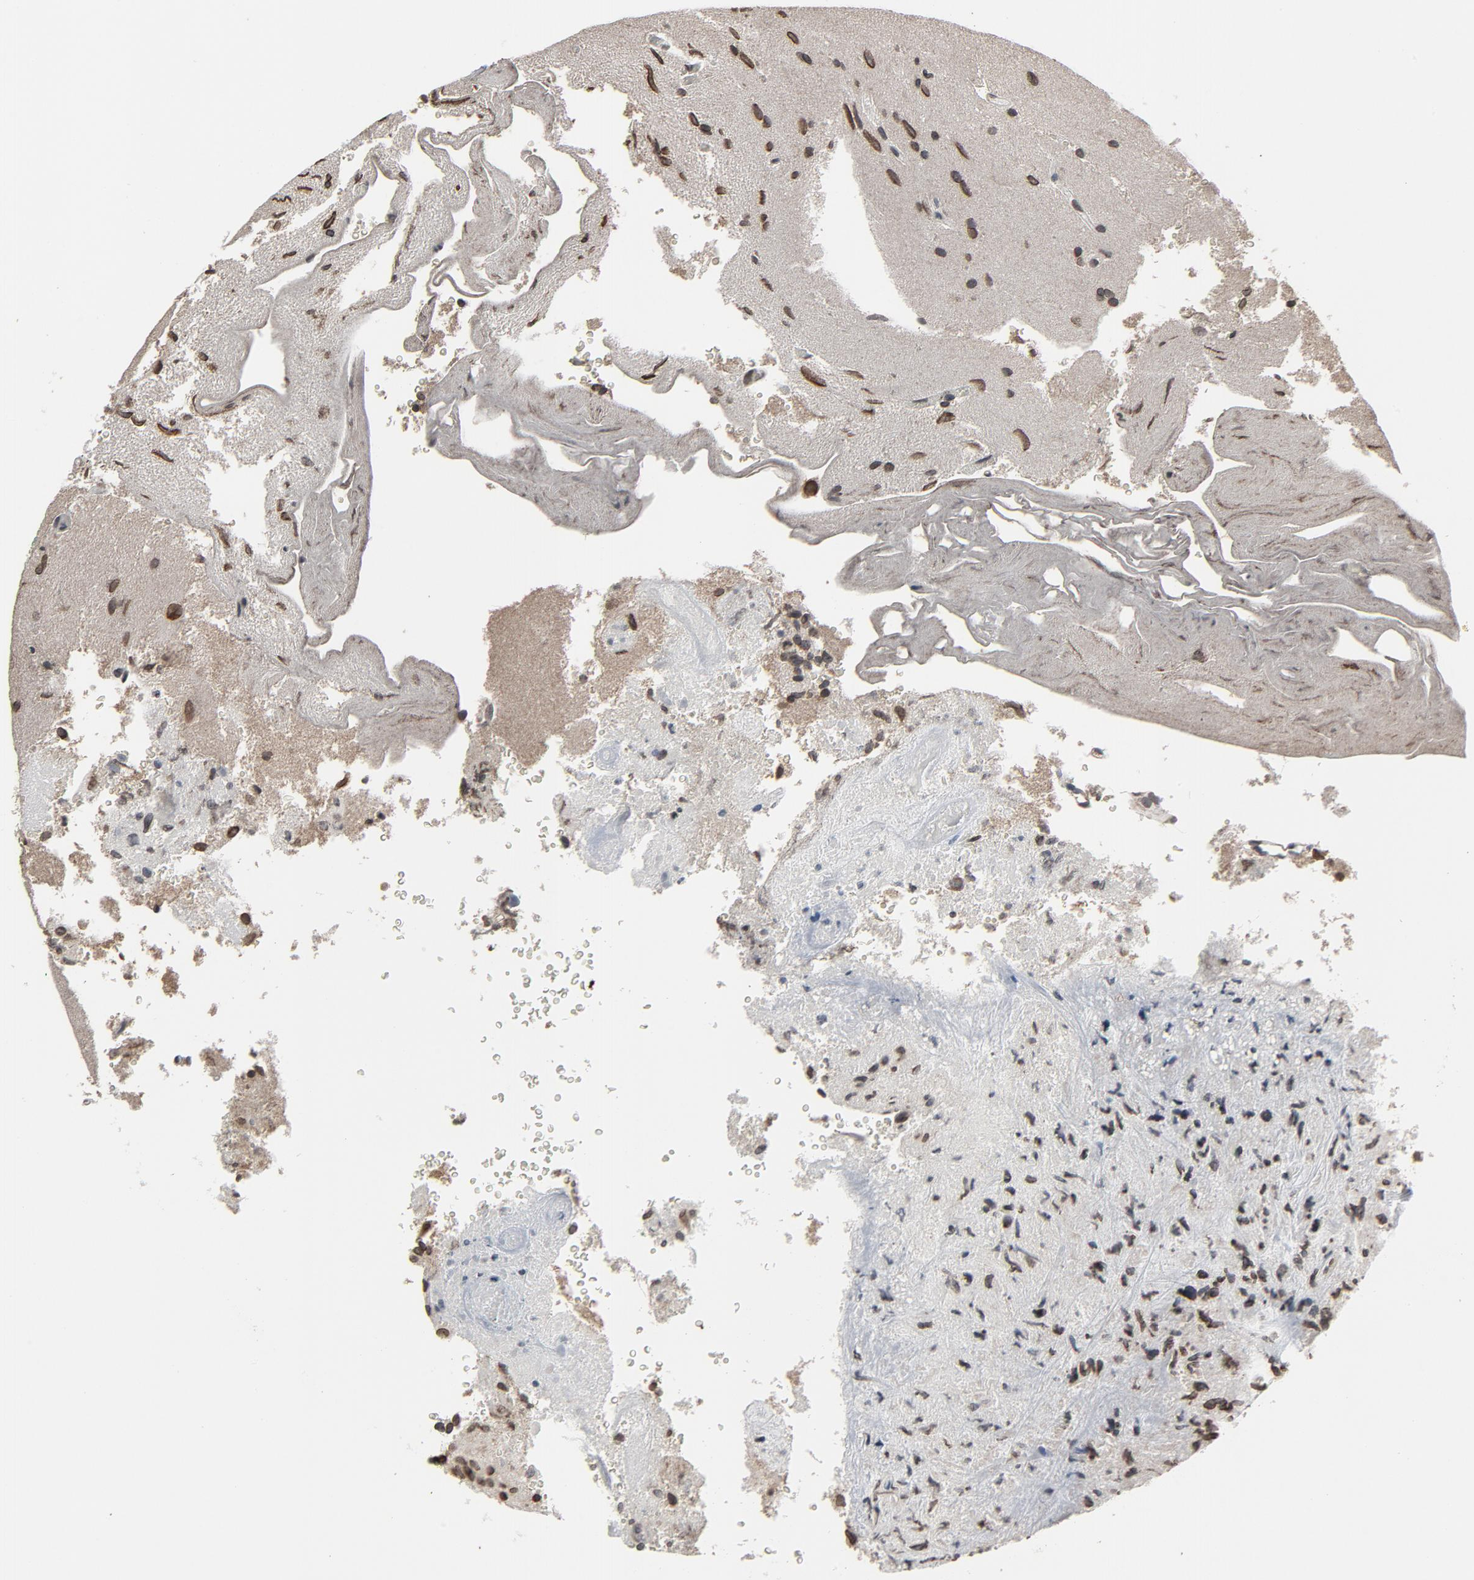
{"staining": {"intensity": "moderate", "quantity": ">75%", "location": "nuclear"}, "tissue": "glioma", "cell_type": "Tumor cells", "image_type": "cancer", "snomed": [{"axis": "morphology", "description": "Normal tissue, NOS"}, {"axis": "morphology", "description": "Glioma, malignant, High grade"}, {"axis": "topography", "description": "Cerebral cortex"}], "caption": "Glioma stained with immunohistochemistry (IHC) demonstrates moderate nuclear positivity in approximately >75% of tumor cells.", "gene": "POM121", "patient": {"sex": "male", "age": 75}}